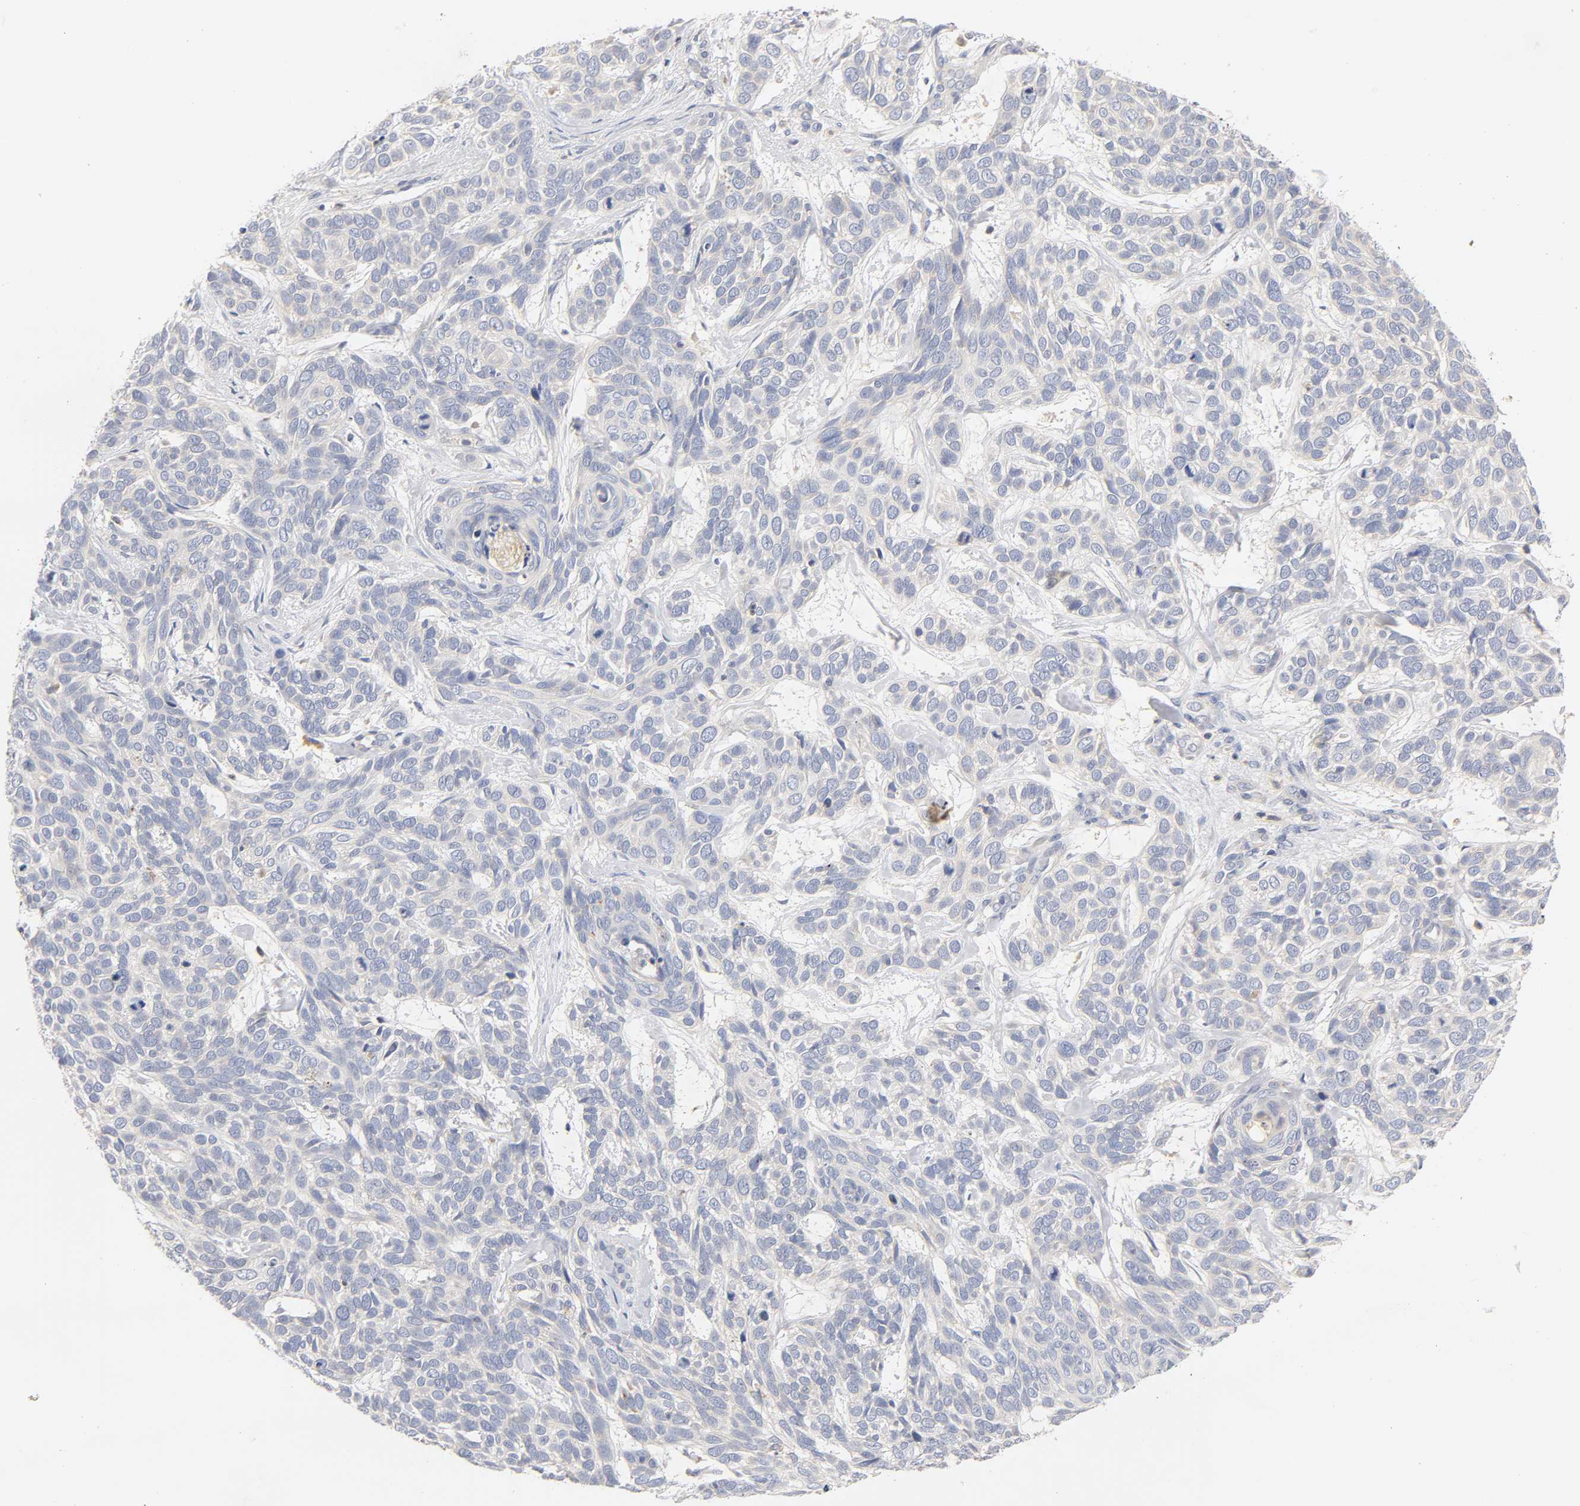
{"staining": {"intensity": "negative", "quantity": "none", "location": "none"}, "tissue": "skin cancer", "cell_type": "Tumor cells", "image_type": "cancer", "snomed": [{"axis": "morphology", "description": "Basal cell carcinoma"}, {"axis": "topography", "description": "Skin"}], "caption": "A photomicrograph of human skin basal cell carcinoma is negative for staining in tumor cells.", "gene": "RHOA", "patient": {"sex": "male", "age": 87}}